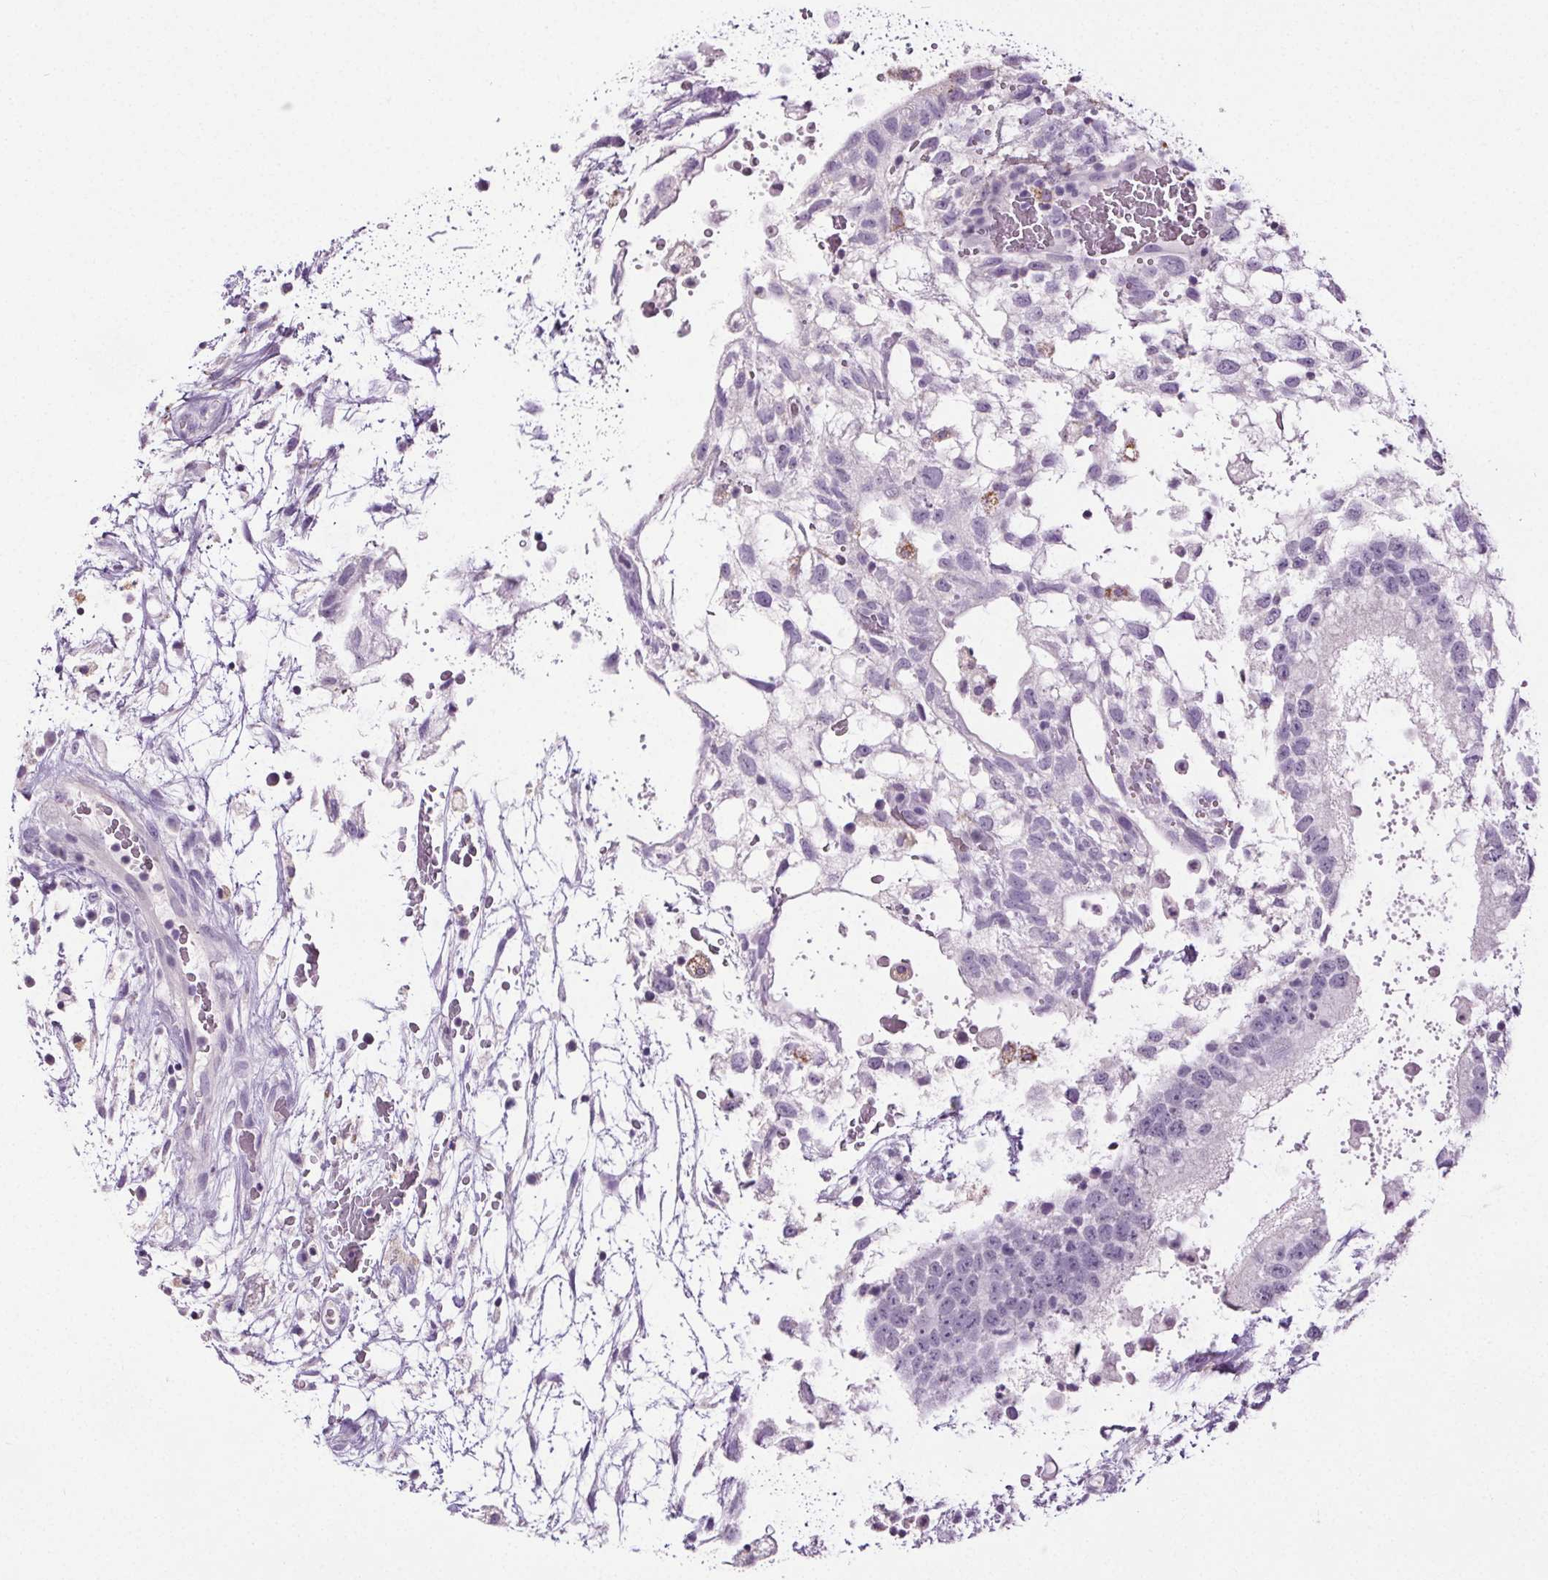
{"staining": {"intensity": "negative", "quantity": "none", "location": "none"}, "tissue": "testis cancer", "cell_type": "Tumor cells", "image_type": "cancer", "snomed": [{"axis": "morphology", "description": "Normal tissue, NOS"}, {"axis": "morphology", "description": "Carcinoma, Embryonal, NOS"}, {"axis": "topography", "description": "Testis"}], "caption": "Human testis cancer stained for a protein using immunohistochemistry displays no staining in tumor cells.", "gene": "GPIHBP1", "patient": {"sex": "male", "age": 32}}